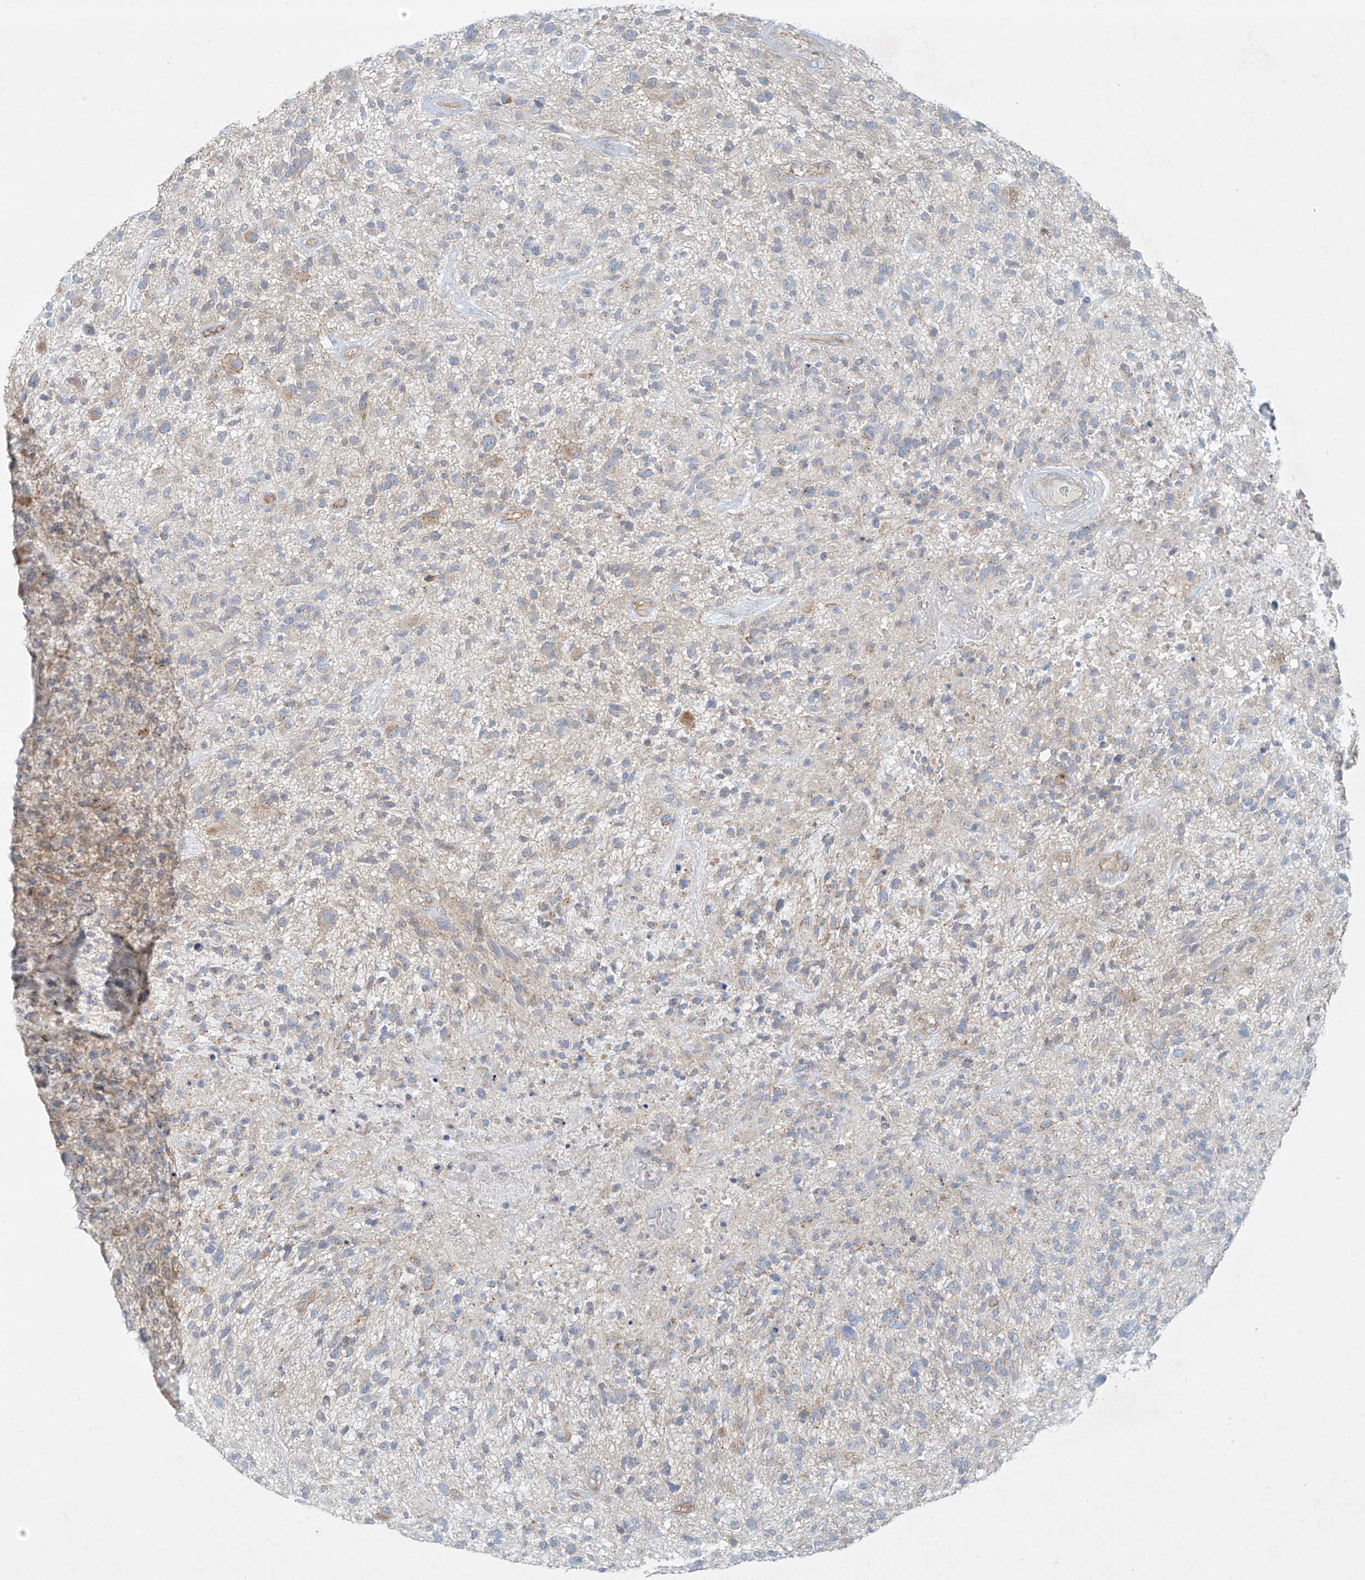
{"staining": {"intensity": "negative", "quantity": "none", "location": "none"}, "tissue": "glioma", "cell_type": "Tumor cells", "image_type": "cancer", "snomed": [{"axis": "morphology", "description": "Glioma, malignant, High grade"}, {"axis": "topography", "description": "Brain"}], "caption": "Immunohistochemistry micrograph of glioma stained for a protein (brown), which demonstrates no staining in tumor cells.", "gene": "VAMP5", "patient": {"sex": "male", "age": 47}}